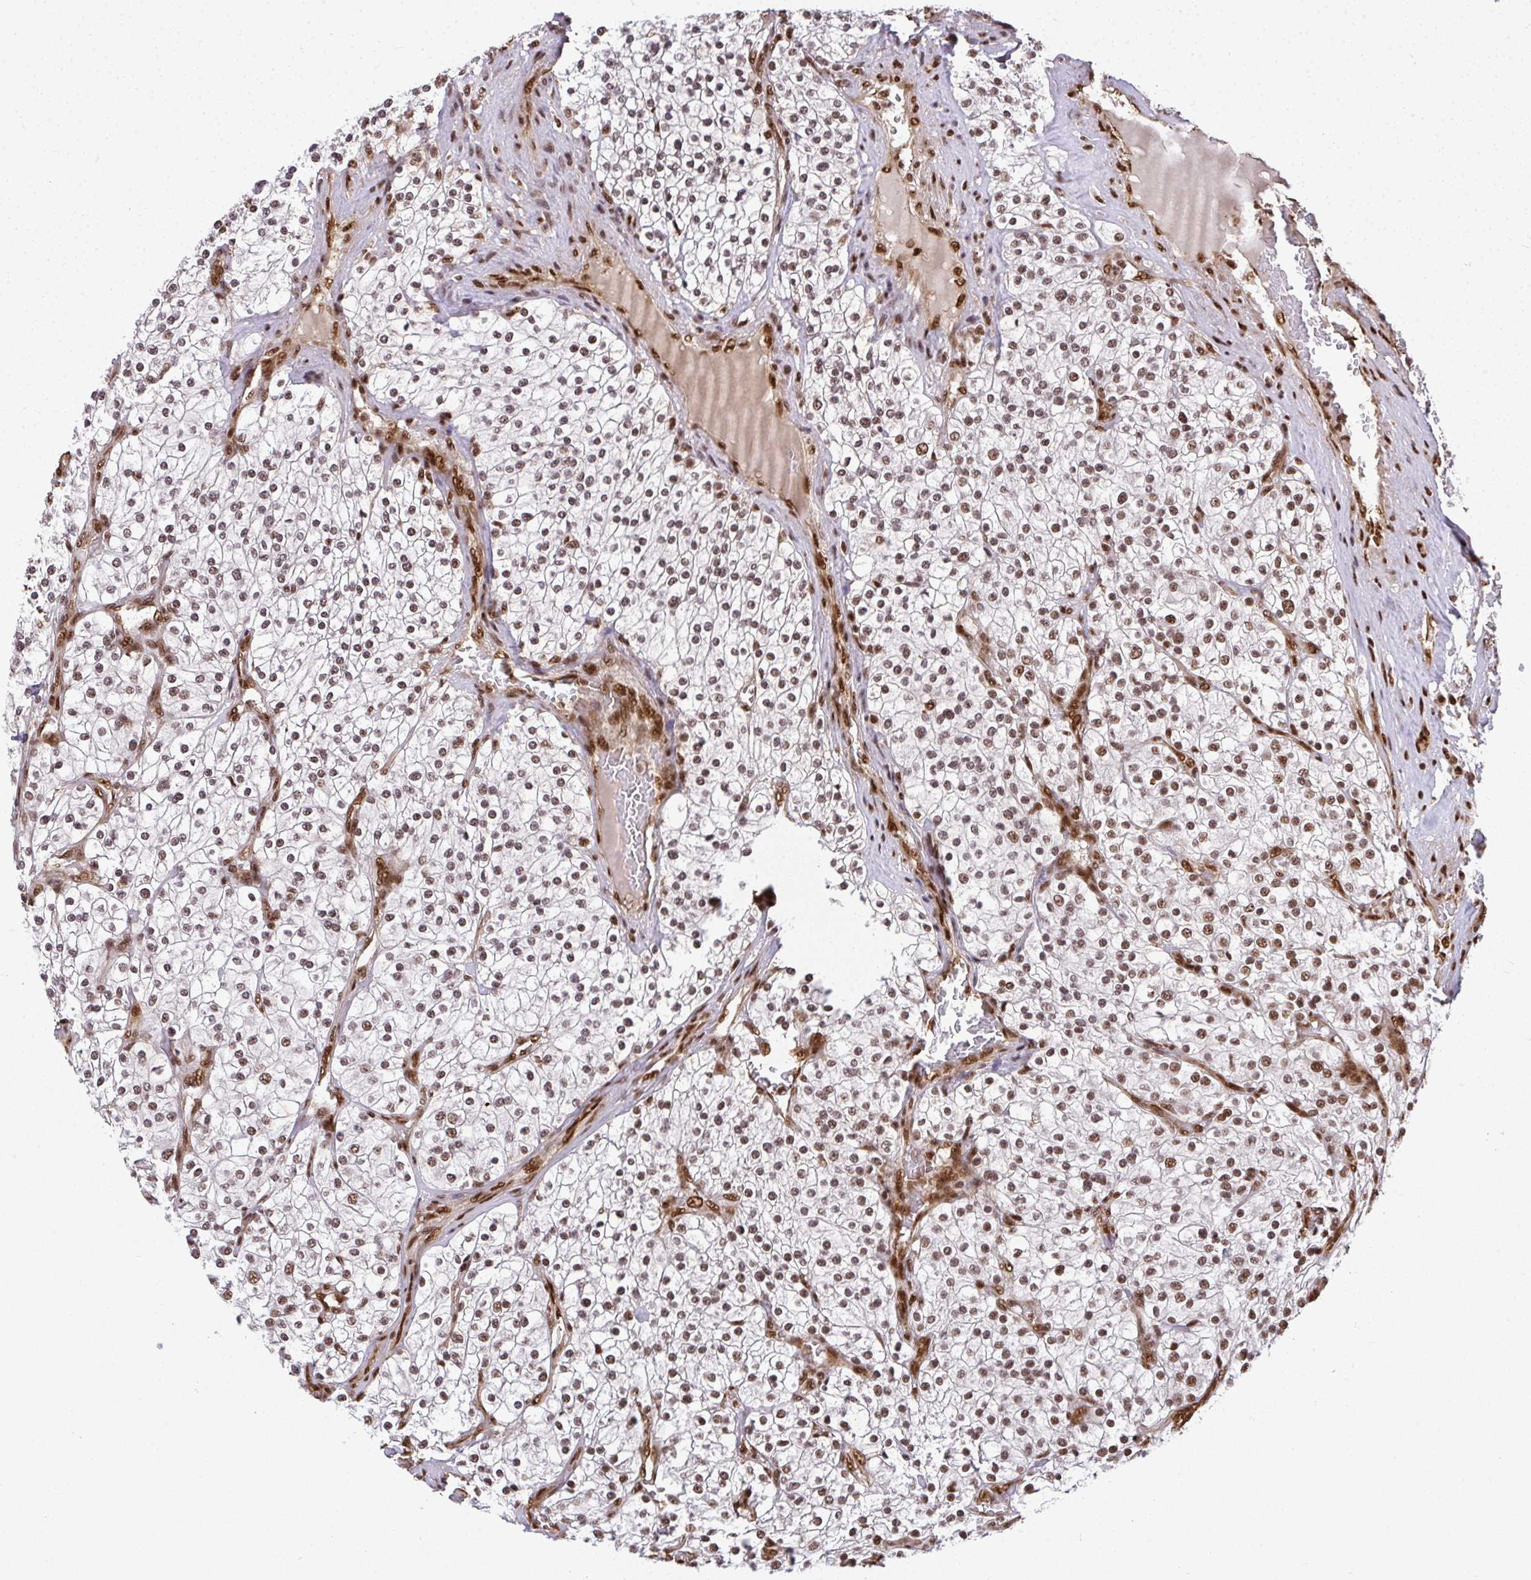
{"staining": {"intensity": "moderate", "quantity": ">75%", "location": "nuclear"}, "tissue": "renal cancer", "cell_type": "Tumor cells", "image_type": "cancer", "snomed": [{"axis": "morphology", "description": "Adenocarcinoma, NOS"}, {"axis": "topography", "description": "Kidney"}], "caption": "Immunohistochemistry (IHC) image of human adenocarcinoma (renal) stained for a protein (brown), which shows medium levels of moderate nuclear positivity in approximately >75% of tumor cells.", "gene": "U2AF1", "patient": {"sex": "male", "age": 80}}